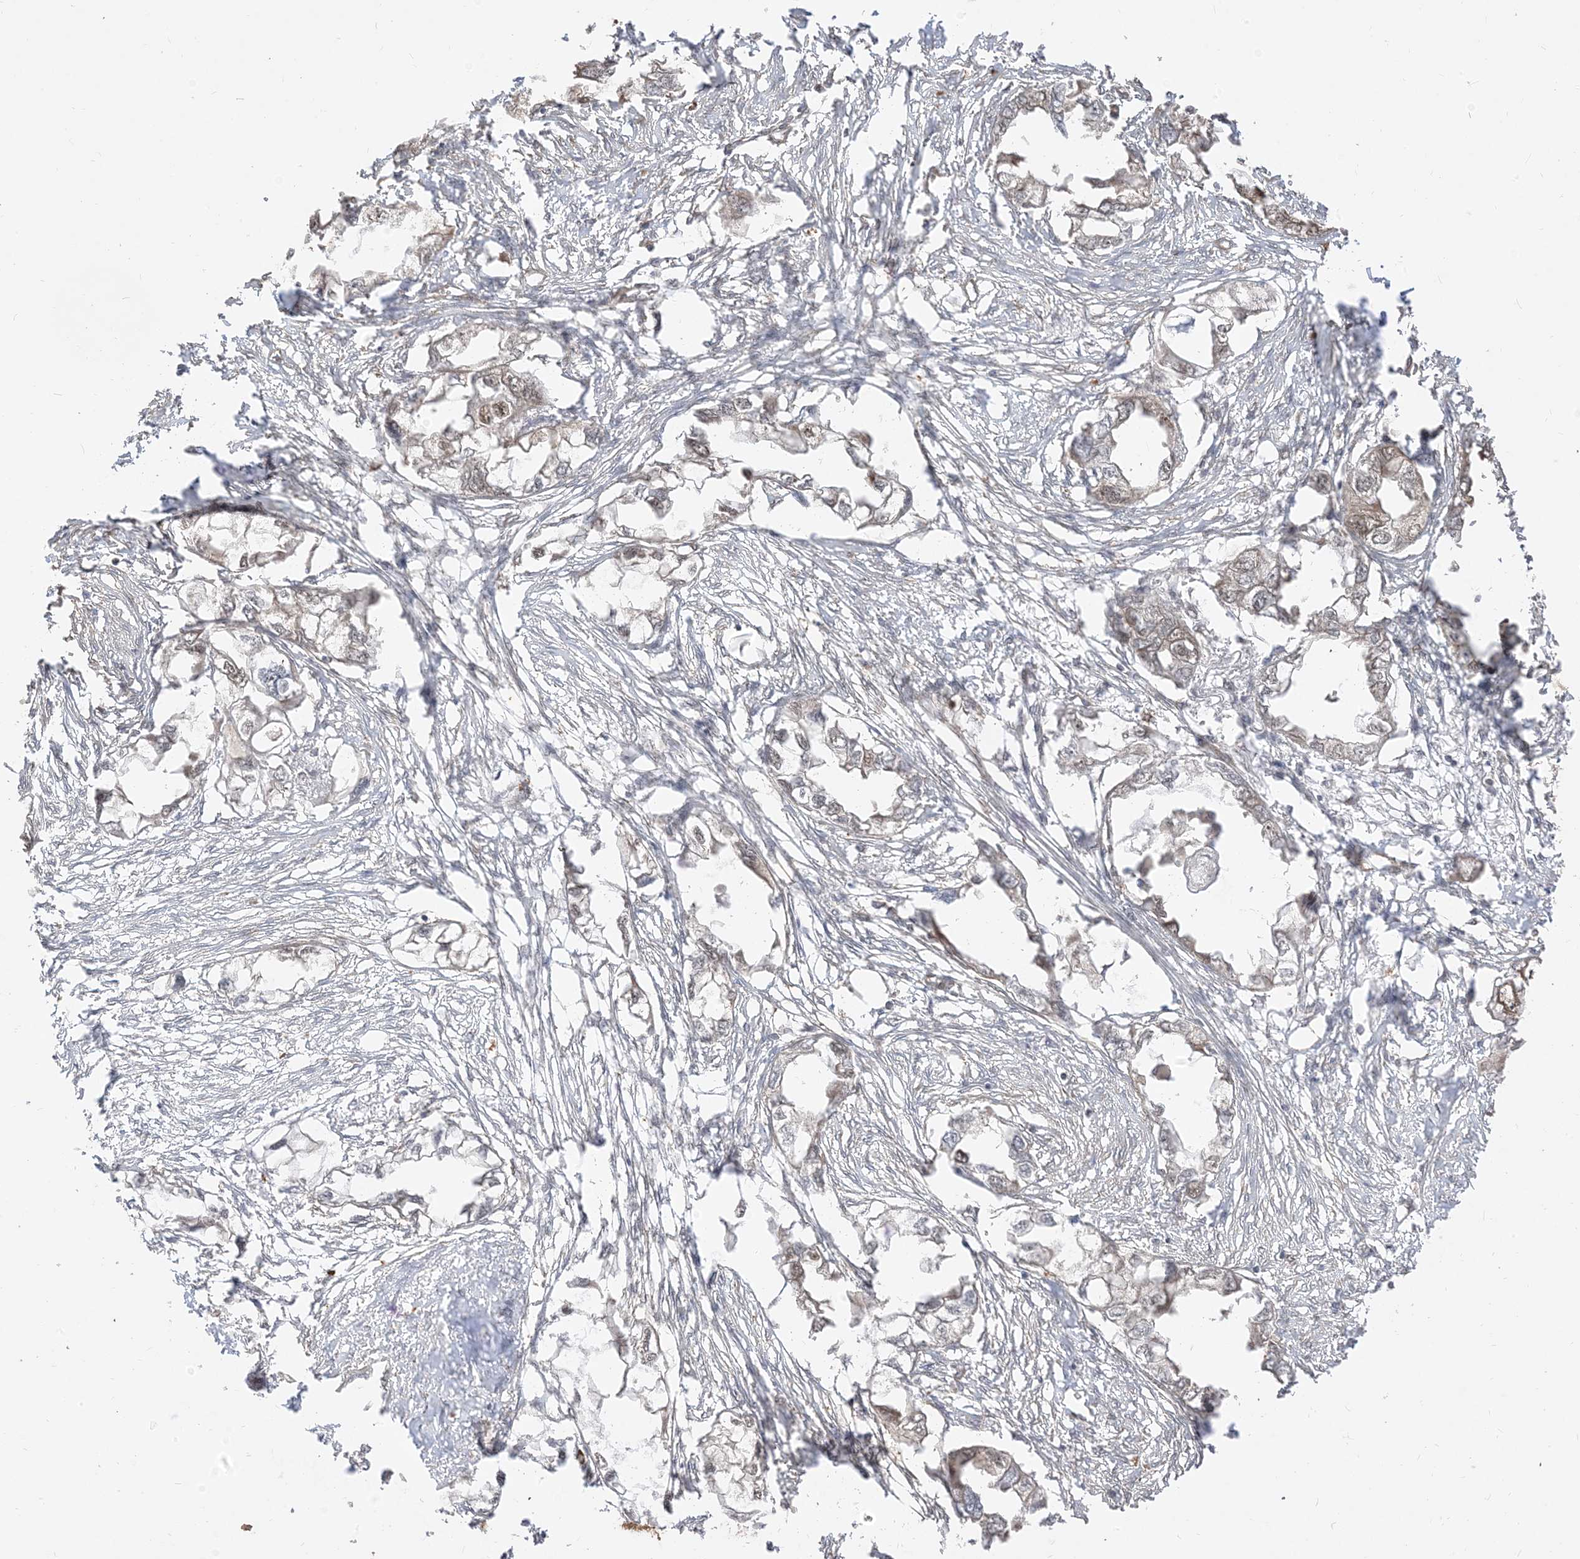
{"staining": {"intensity": "weak", "quantity": "<25%", "location": "nuclear"}, "tissue": "endometrial cancer", "cell_type": "Tumor cells", "image_type": "cancer", "snomed": [{"axis": "morphology", "description": "Adenocarcinoma, NOS"}, {"axis": "morphology", "description": "Adenocarcinoma, metastatic, NOS"}, {"axis": "topography", "description": "Adipose tissue"}, {"axis": "topography", "description": "Endometrium"}], "caption": "Metastatic adenocarcinoma (endometrial) was stained to show a protein in brown. There is no significant staining in tumor cells.", "gene": "TBCC", "patient": {"sex": "female", "age": 67}}